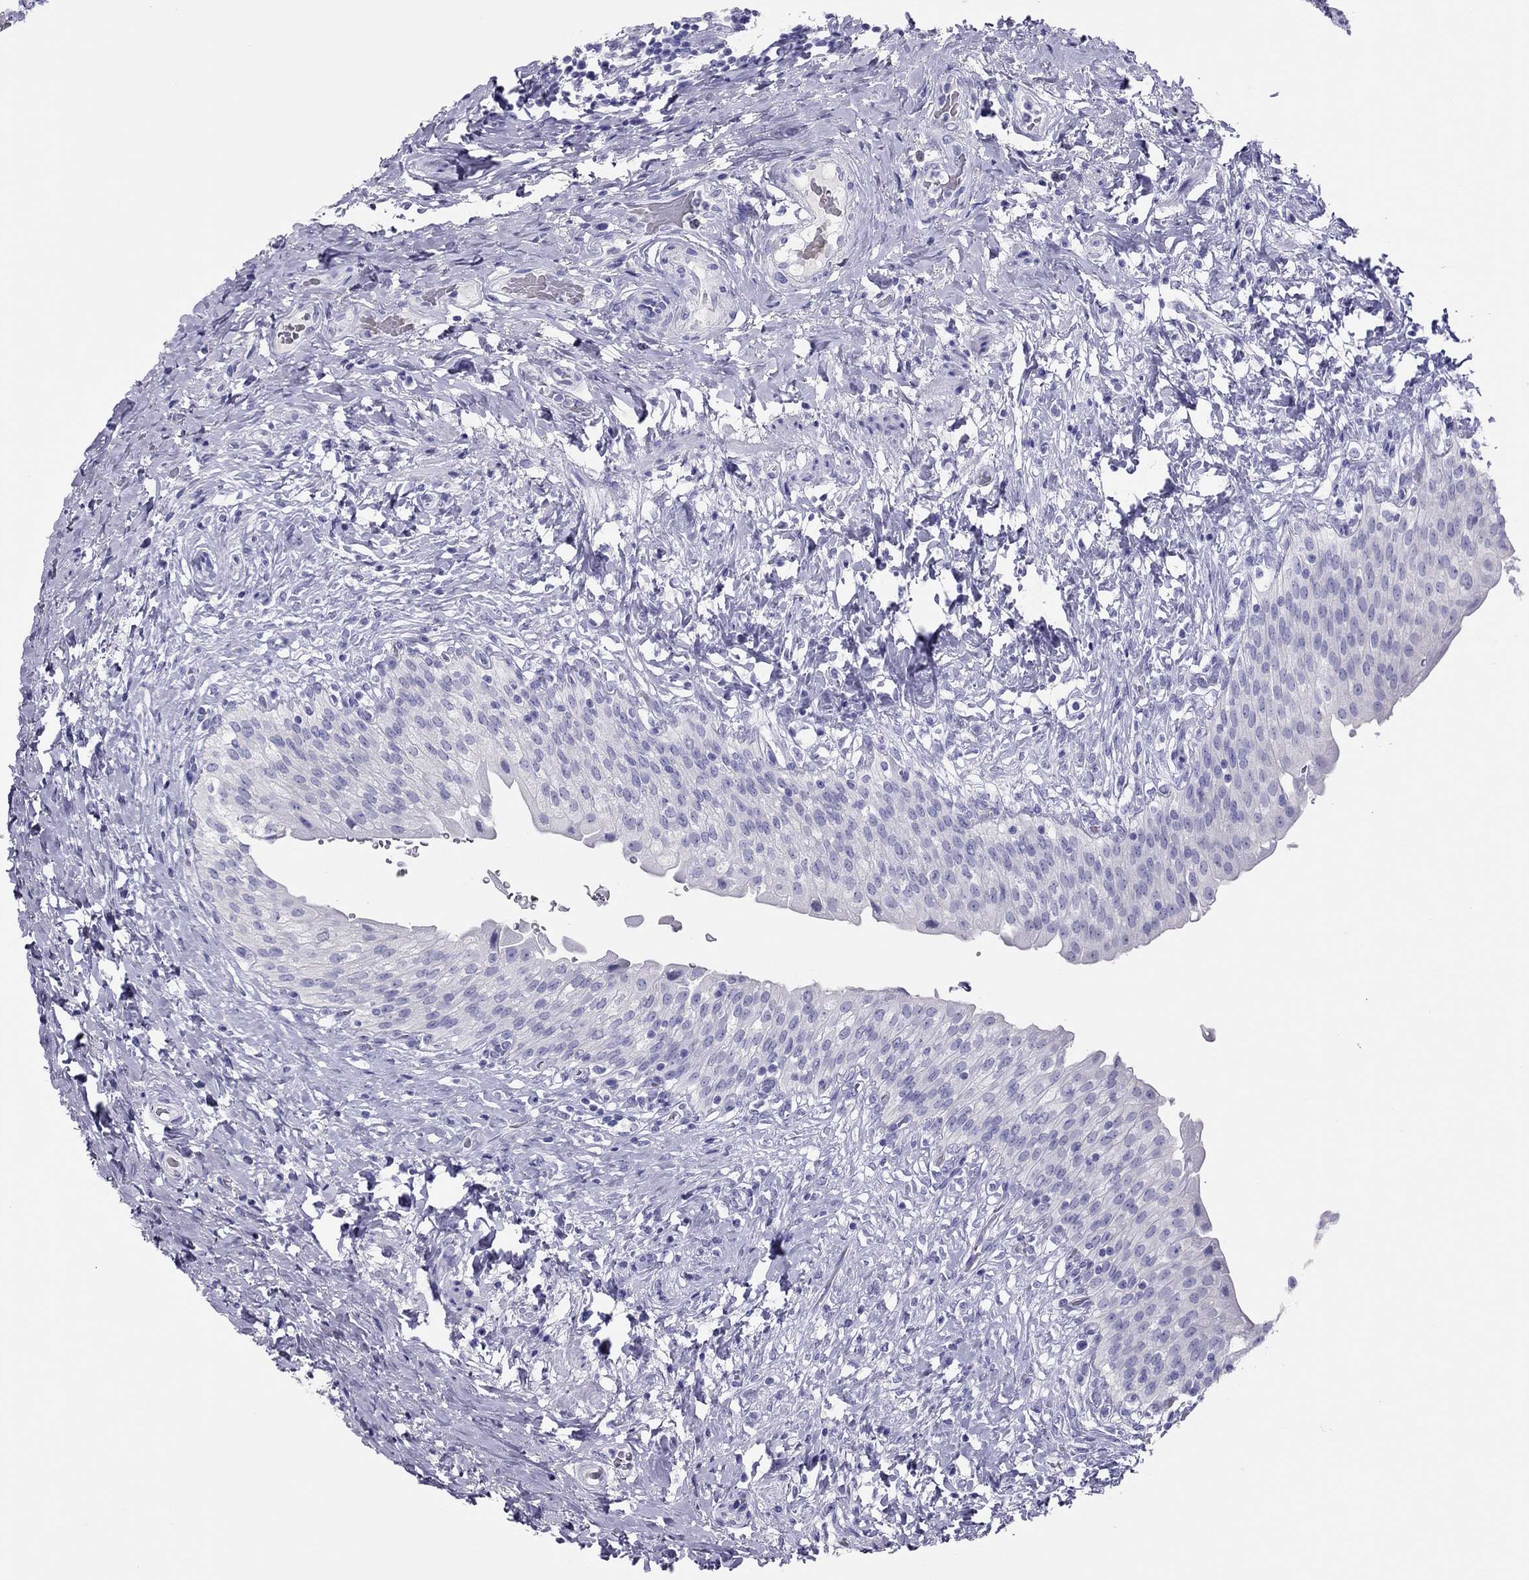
{"staining": {"intensity": "negative", "quantity": "none", "location": "none"}, "tissue": "urinary bladder", "cell_type": "Urothelial cells", "image_type": "normal", "snomed": [{"axis": "morphology", "description": "Normal tissue, NOS"}, {"axis": "morphology", "description": "Inflammation, NOS"}, {"axis": "topography", "description": "Urinary bladder"}], "caption": "An immunohistochemistry micrograph of unremarkable urinary bladder is shown. There is no staining in urothelial cells of urinary bladder. (DAB (3,3'-diaminobenzidine) immunohistochemistry, high magnification).", "gene": "TSHB", "patient": {"sex": "male", "age": 64}}